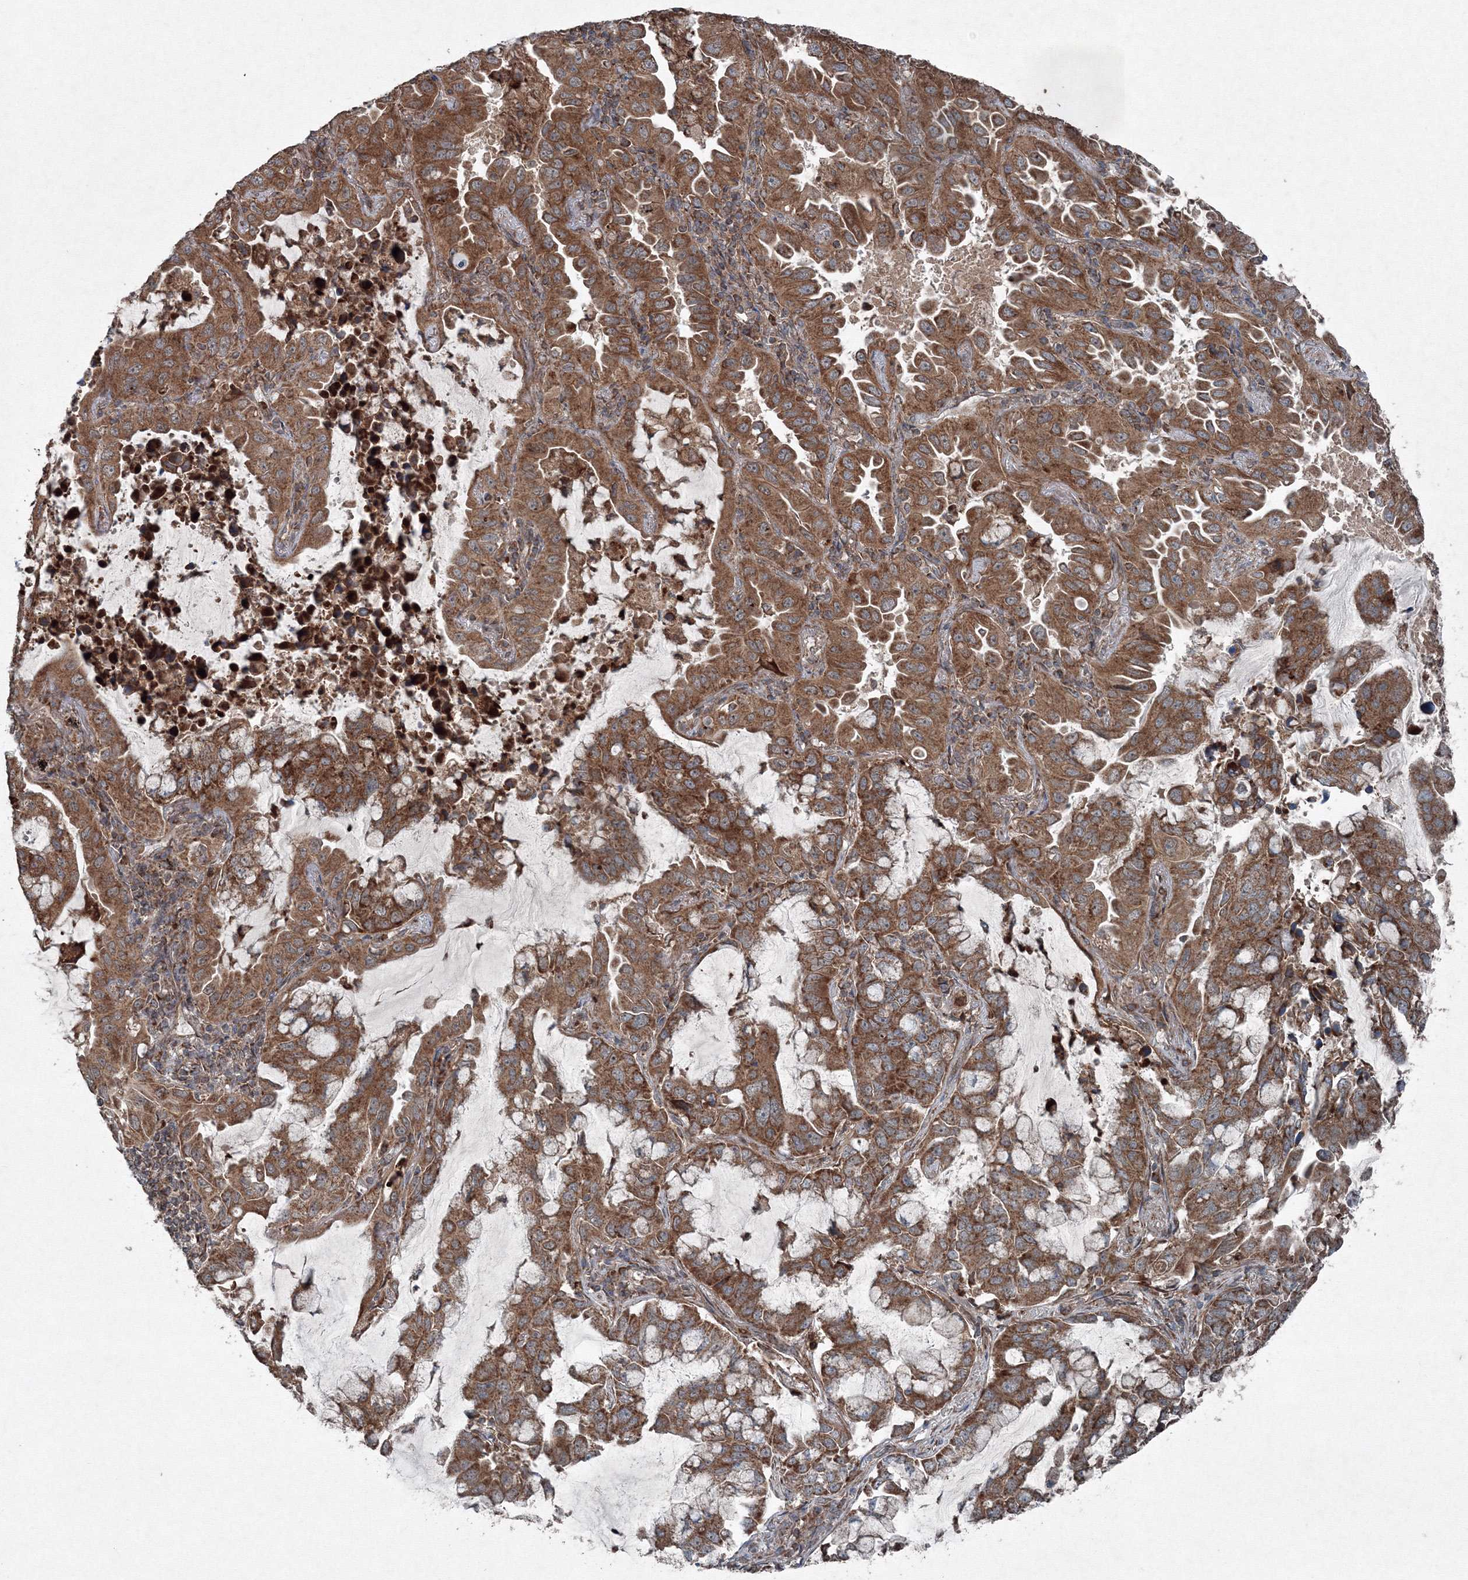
{"staining": {"intensity": "moderate", "quantity": ">75%", "location": "cytoplasmic/membranous"}, "tissue": "lung cancer", "cell_type": "Tumor cells", "image_type": "cancer", "snomed": [{"axis": "morphology", "description": "Adenocarcinoma, NOS"}, {"axis": "topography", "description": "Lung"}], "caption": "Human adenocarcinoma (lung) stained with a protein marker shows moderate staining in tumor cells.", "gene": "COPS7B", "patient": {"sex": "male", "age": 64}}